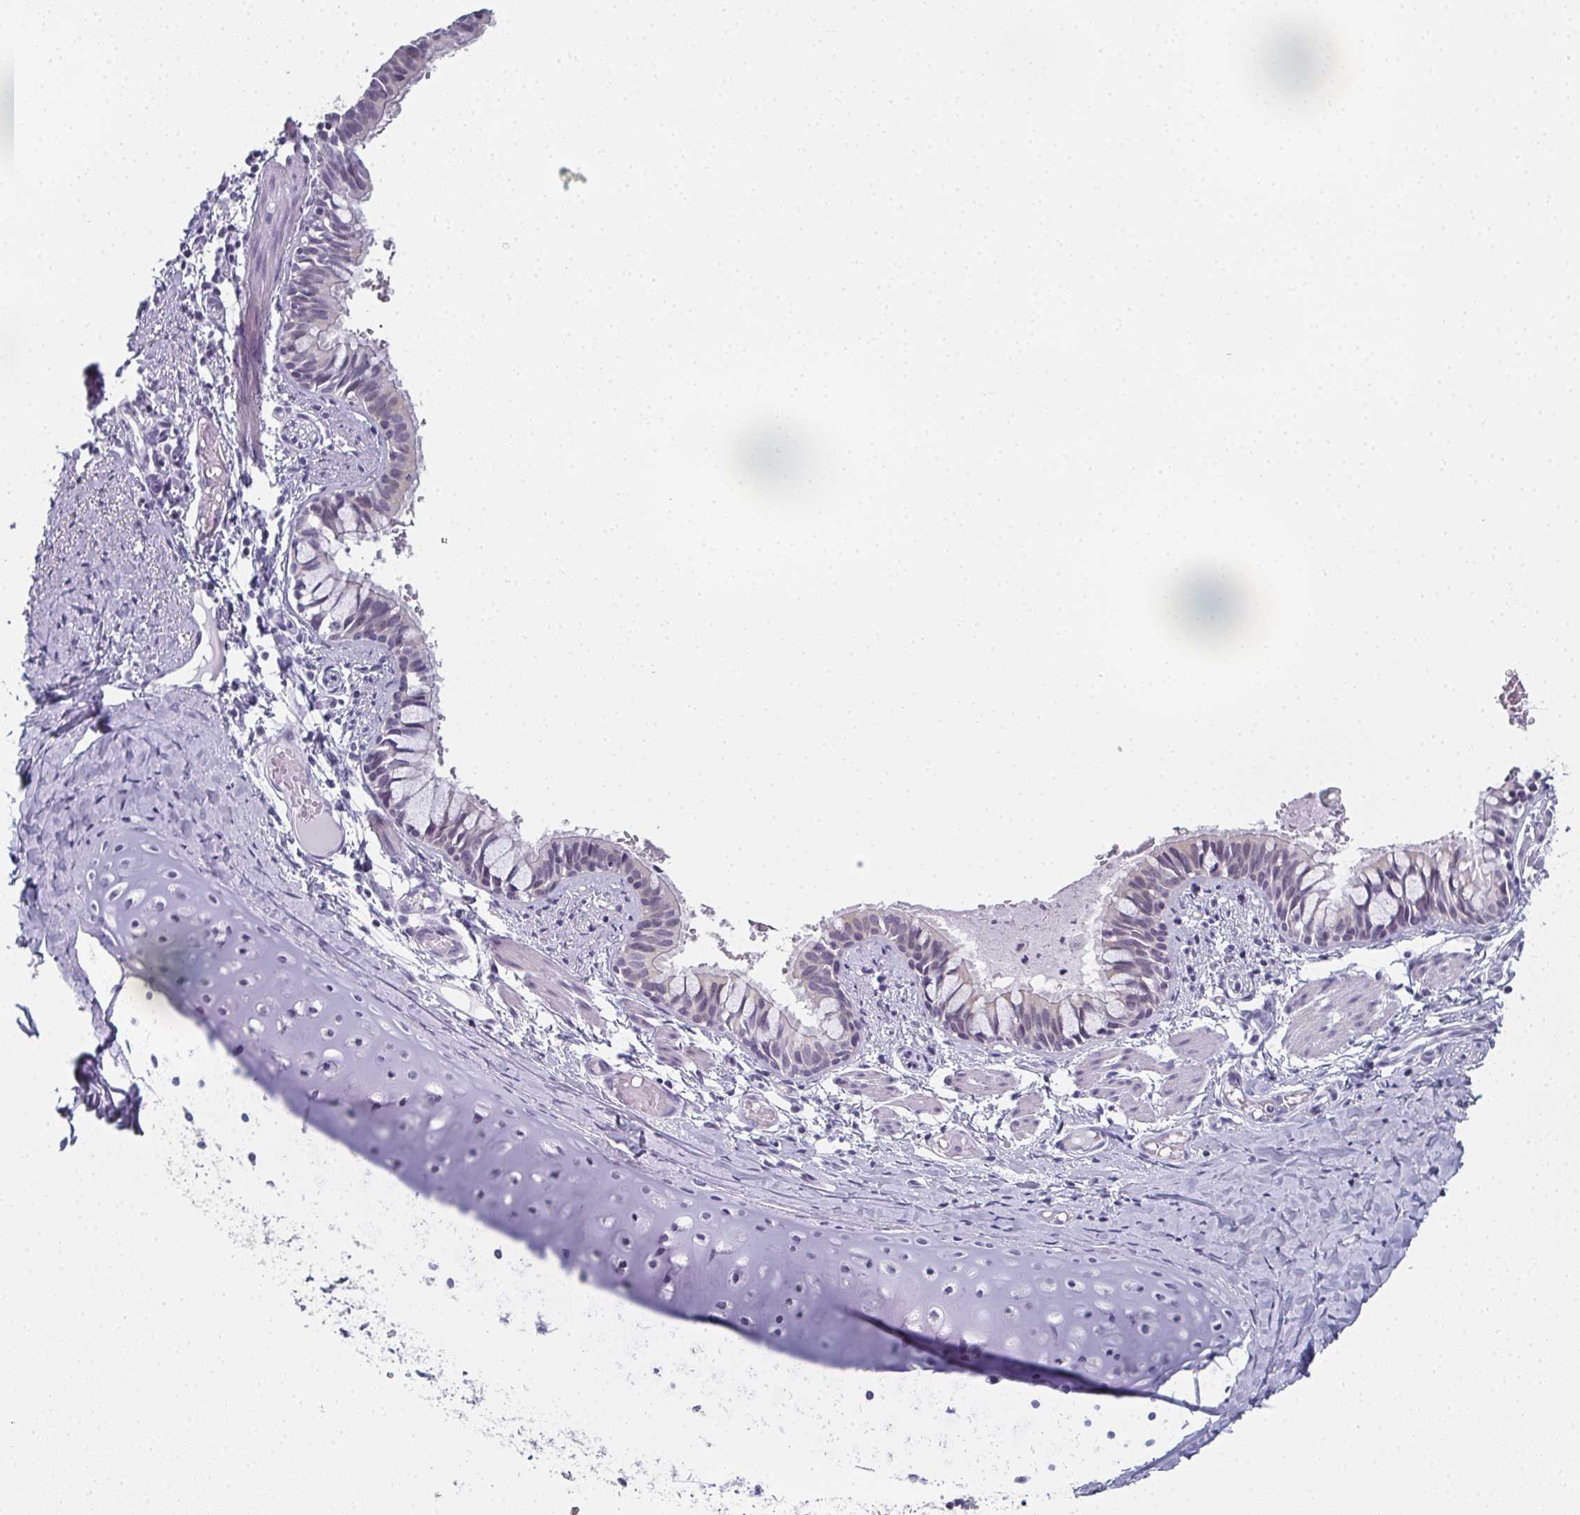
{"staining": {"intensity": "moderate", "quantity": "<25%", "location": "nuclear"}, "tissue": "bronchus", "cell_type": "Respiratory epithelial cells", "image_type": "normal", "snomed": [{"axis": "morphology", "description": "Normal tissue, NOS"}, {"axis": "topography", "description": "Bronchus"}], "caption": "Immunohistochemistry (DAB) staining of unremarkable bronchus displays moderate nuclear protein positivity in approximately <25% of respiratory epithelial cells. (DAB (3,3'-diaminobenzidine) = brown stain, brightfield microscopy at high magnification).", "gene": "PYCR3", "patient": {"sex": "male", "age": 1}}